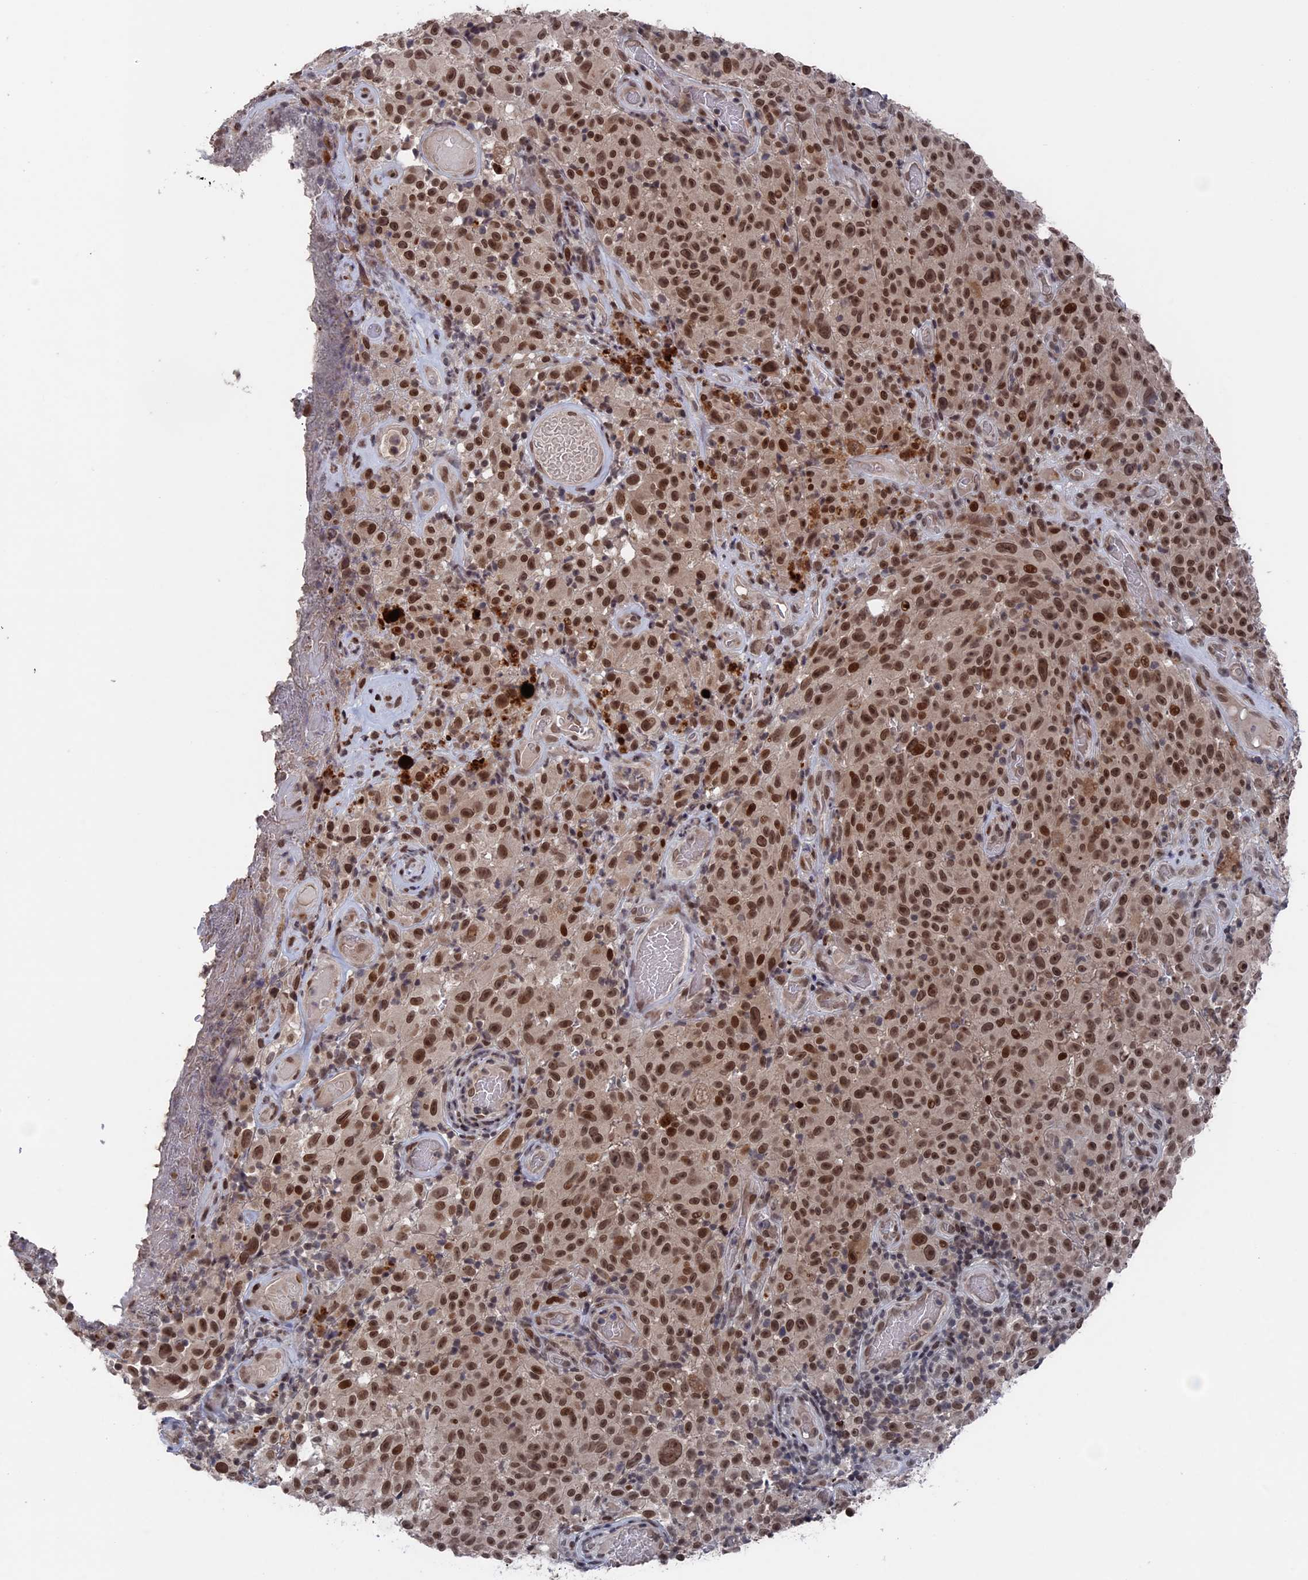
{"staining": {"intensity": "moderate", "quantity": ">75%", "location": "nuclear"}, "tissue": "melanoma", "cell_type": "Tumor cells", "image_type": "cancer", "snomed": [{"axis": "morphology", "description": "Malignant melanoma, NOS"}, {"axis": "topography", "description": "Skin"}], "caption": "Melanoma was stained to show a protein in brown. There is medium levels of moderate nuclear expression in about >75% of tumor cells.", "gene": "NR2C2AP", "patient": {"sex": "female", "age": 82}}